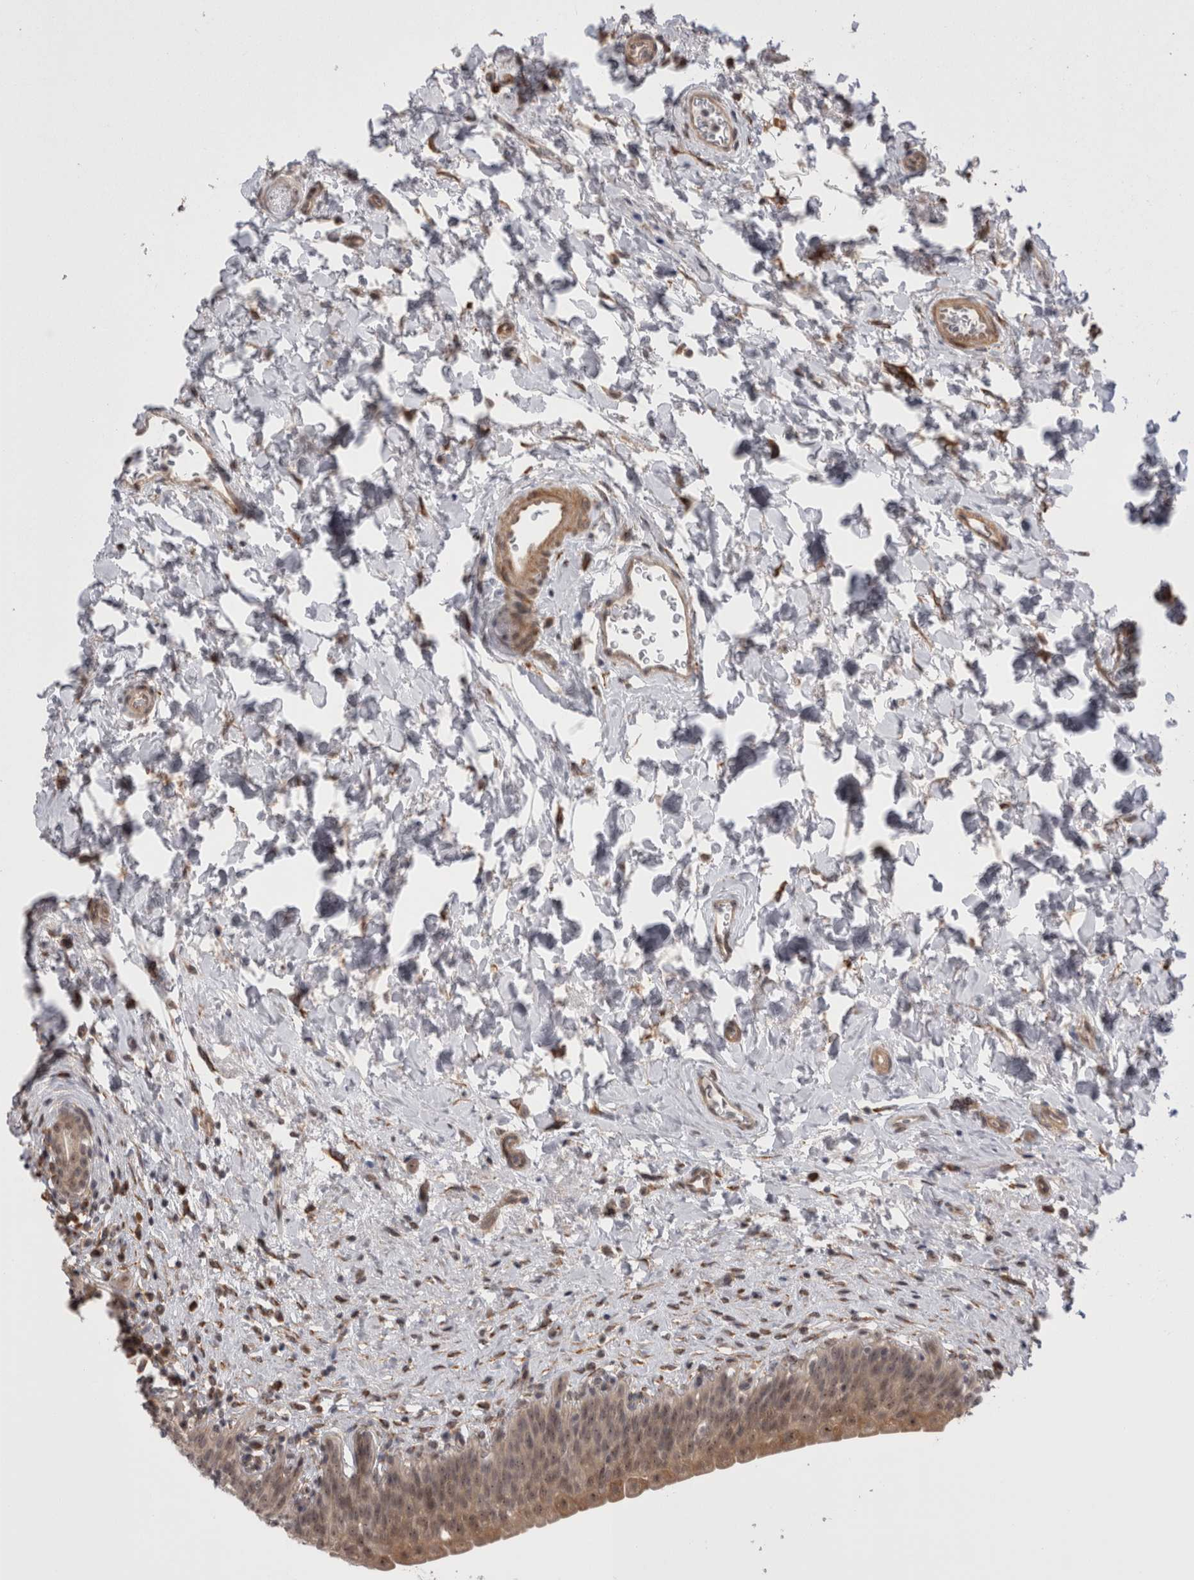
{"staining": {"intensity": "moderate", "quantity": ">75%", "location": "cytoplasmic/membranous,nuclear"}, "tissue": "urinary bladder", "cell_type": "Urothelial cells", "image_type": "normal", "snomed": [{"axis": "morphology", "description": "Normal tissue, NOS"}, {"axis": "topography", "description": "Urinary bladder"}], "caption": "Brown immunohistochemical staining in unremarkable urinary bladder exhibits moderate cytoplasmic/membranous,nuclear expression in about >75% of urothelial cells. (brown staining indicates protein expression, while blue staining denotes nuclei).", "gene": "EXOSC4", "patient": {"sex": "male", "age": 83}}